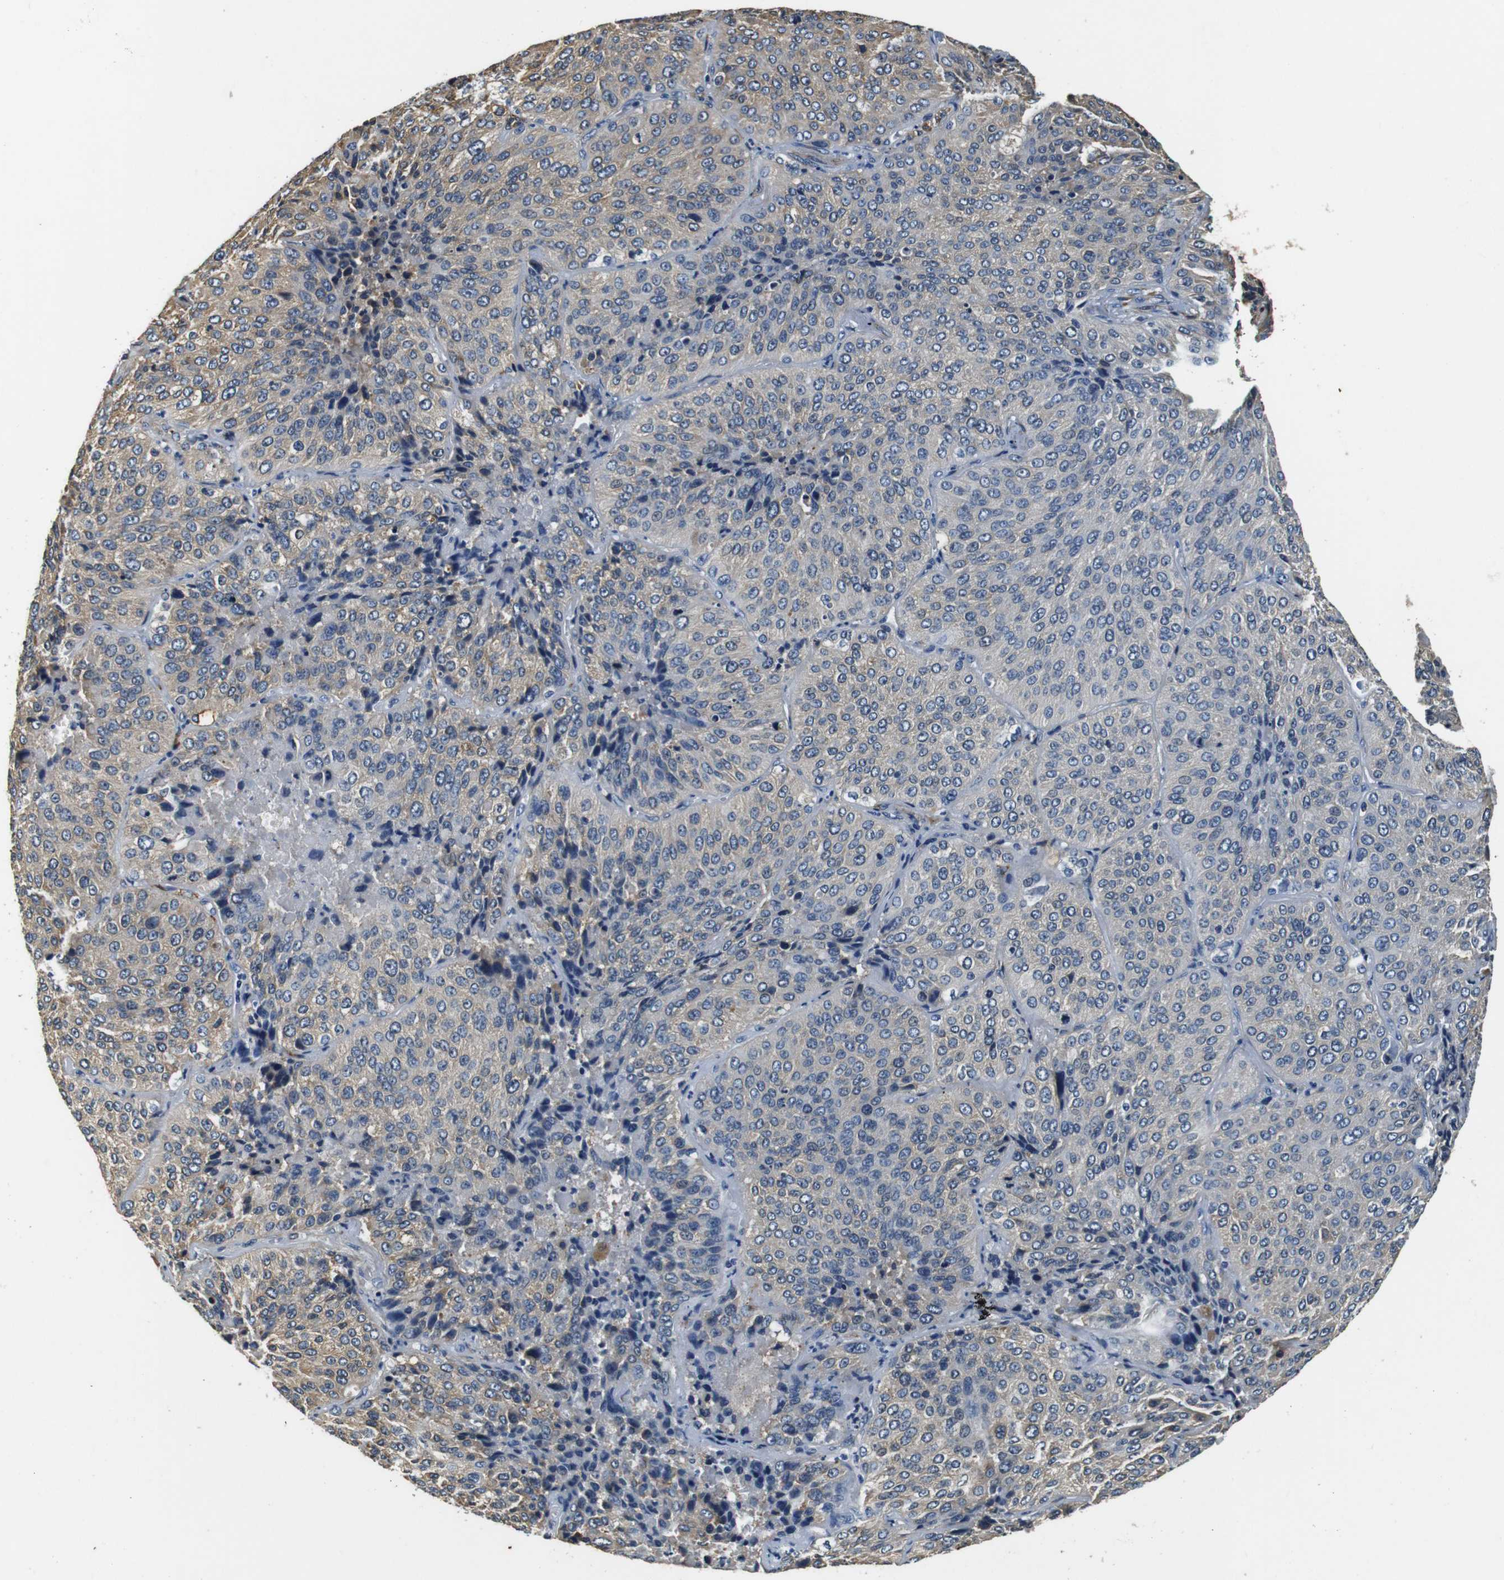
{"staining": {"intensity": "negative", "quantity": "none", "location": "none"}, "tissue": "lung cancer", "cell_type": "Tumor cells", "image_type": "cancer", "snomed": [{"axis": "morphology", "description": "Squamous cell carcinoma, NOS"}, {"axis": "topography", "description": "Lung"}], "caption": "A micrograph of lung cancer stained for a protein displays no brown staining in tumor cells. (DAB IHC with hematoxylin counter stain).", "gene": "COL1A1", "patient": {"sex": "male", "age": 54}}